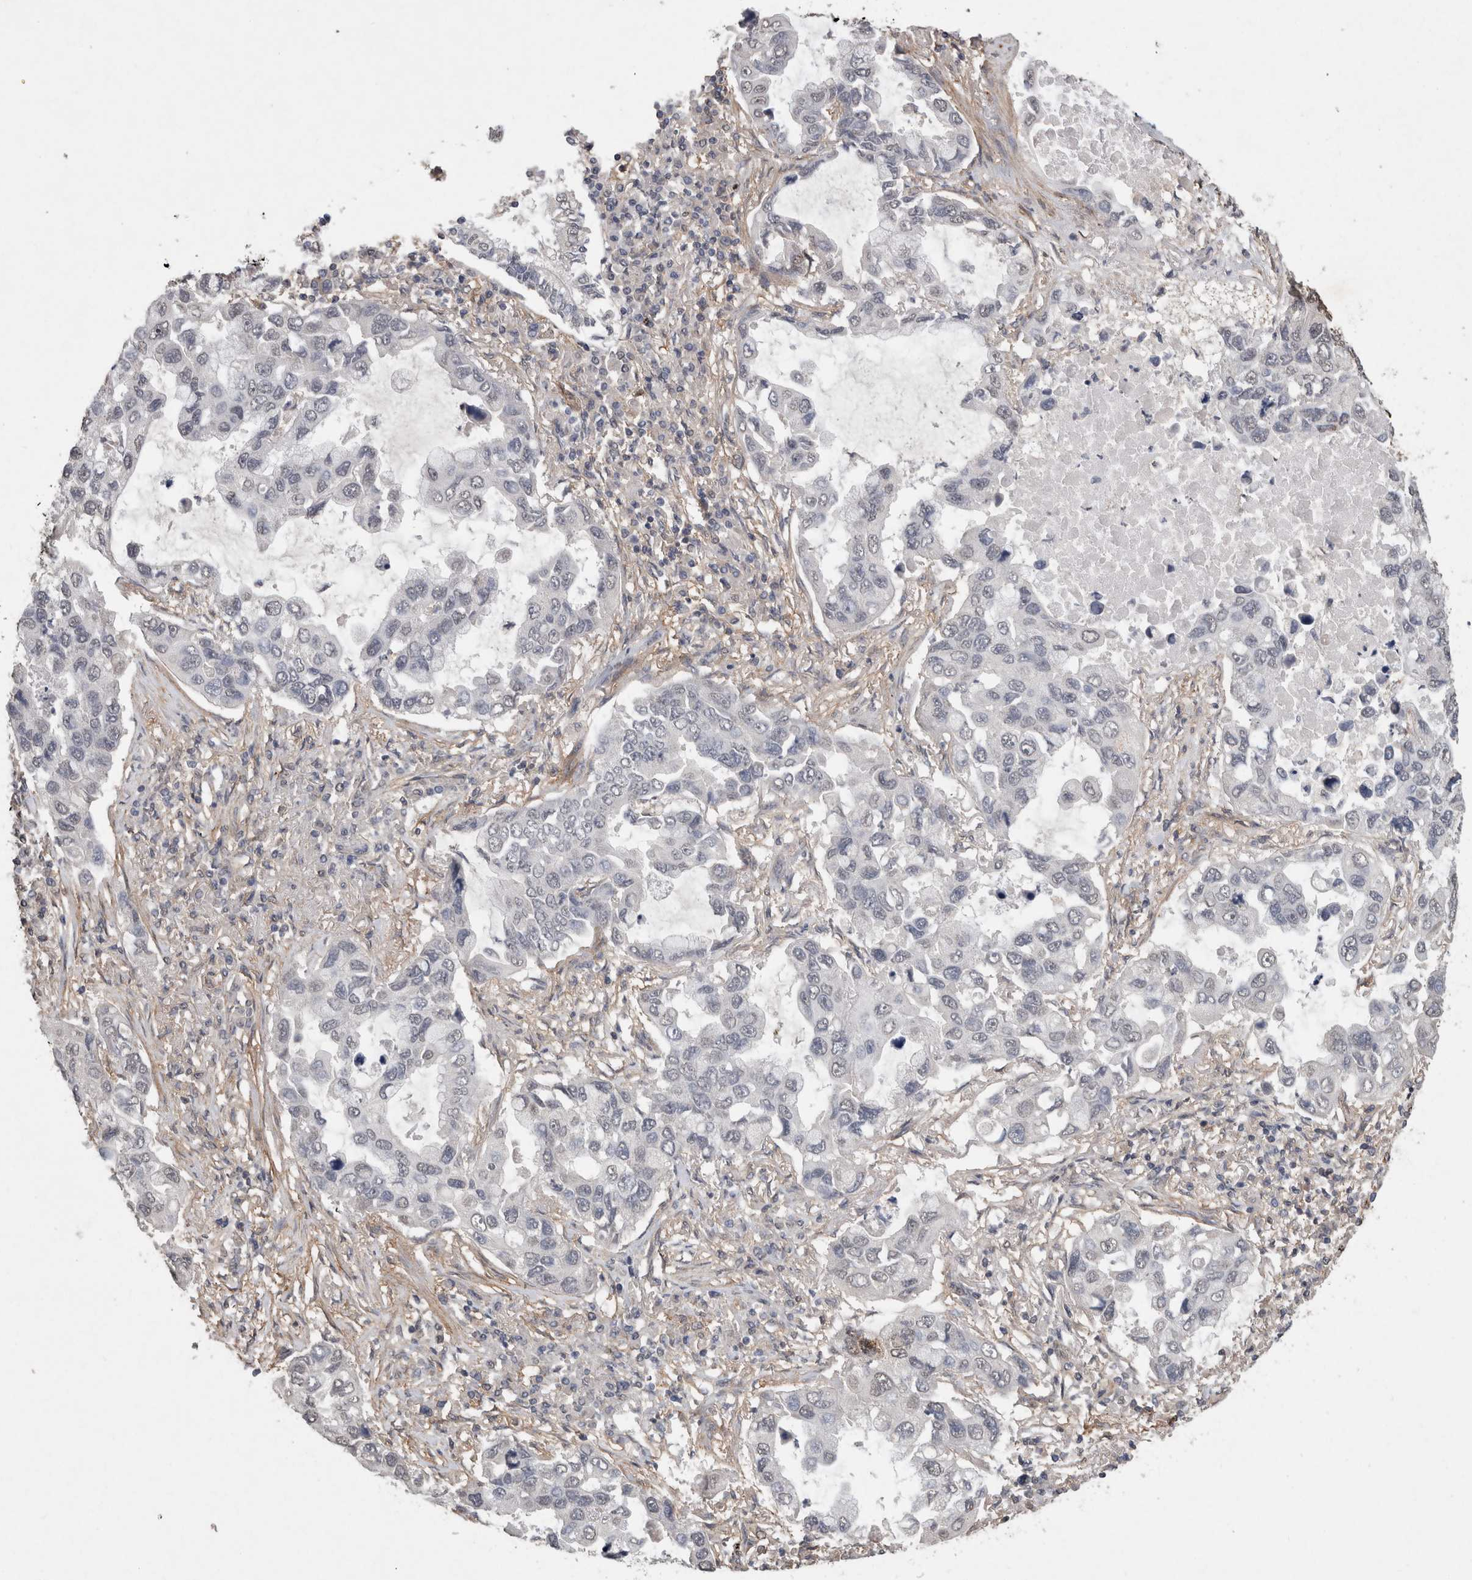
{"staining": {"intensity": "negative", "quantity": "none", "location": "none"}, "tissue": "lung cancer", "cell_type": "Tumor cells", "image_type": "cancer", "snomed": [{"axis": "morphology", "description": "Adenocarcinoma, NOS"}, {"axis": "topography", "description": "Lung"}], "caption": "An immunohistochemistry (IHC) histopathology image of lung cancer (adenocarcinoma) is shown. There is no staining in tumor cells of lung cancer (adenocarcinoma).", "gene": "RECK", "patient": {"sex": "male", "age": 64}}